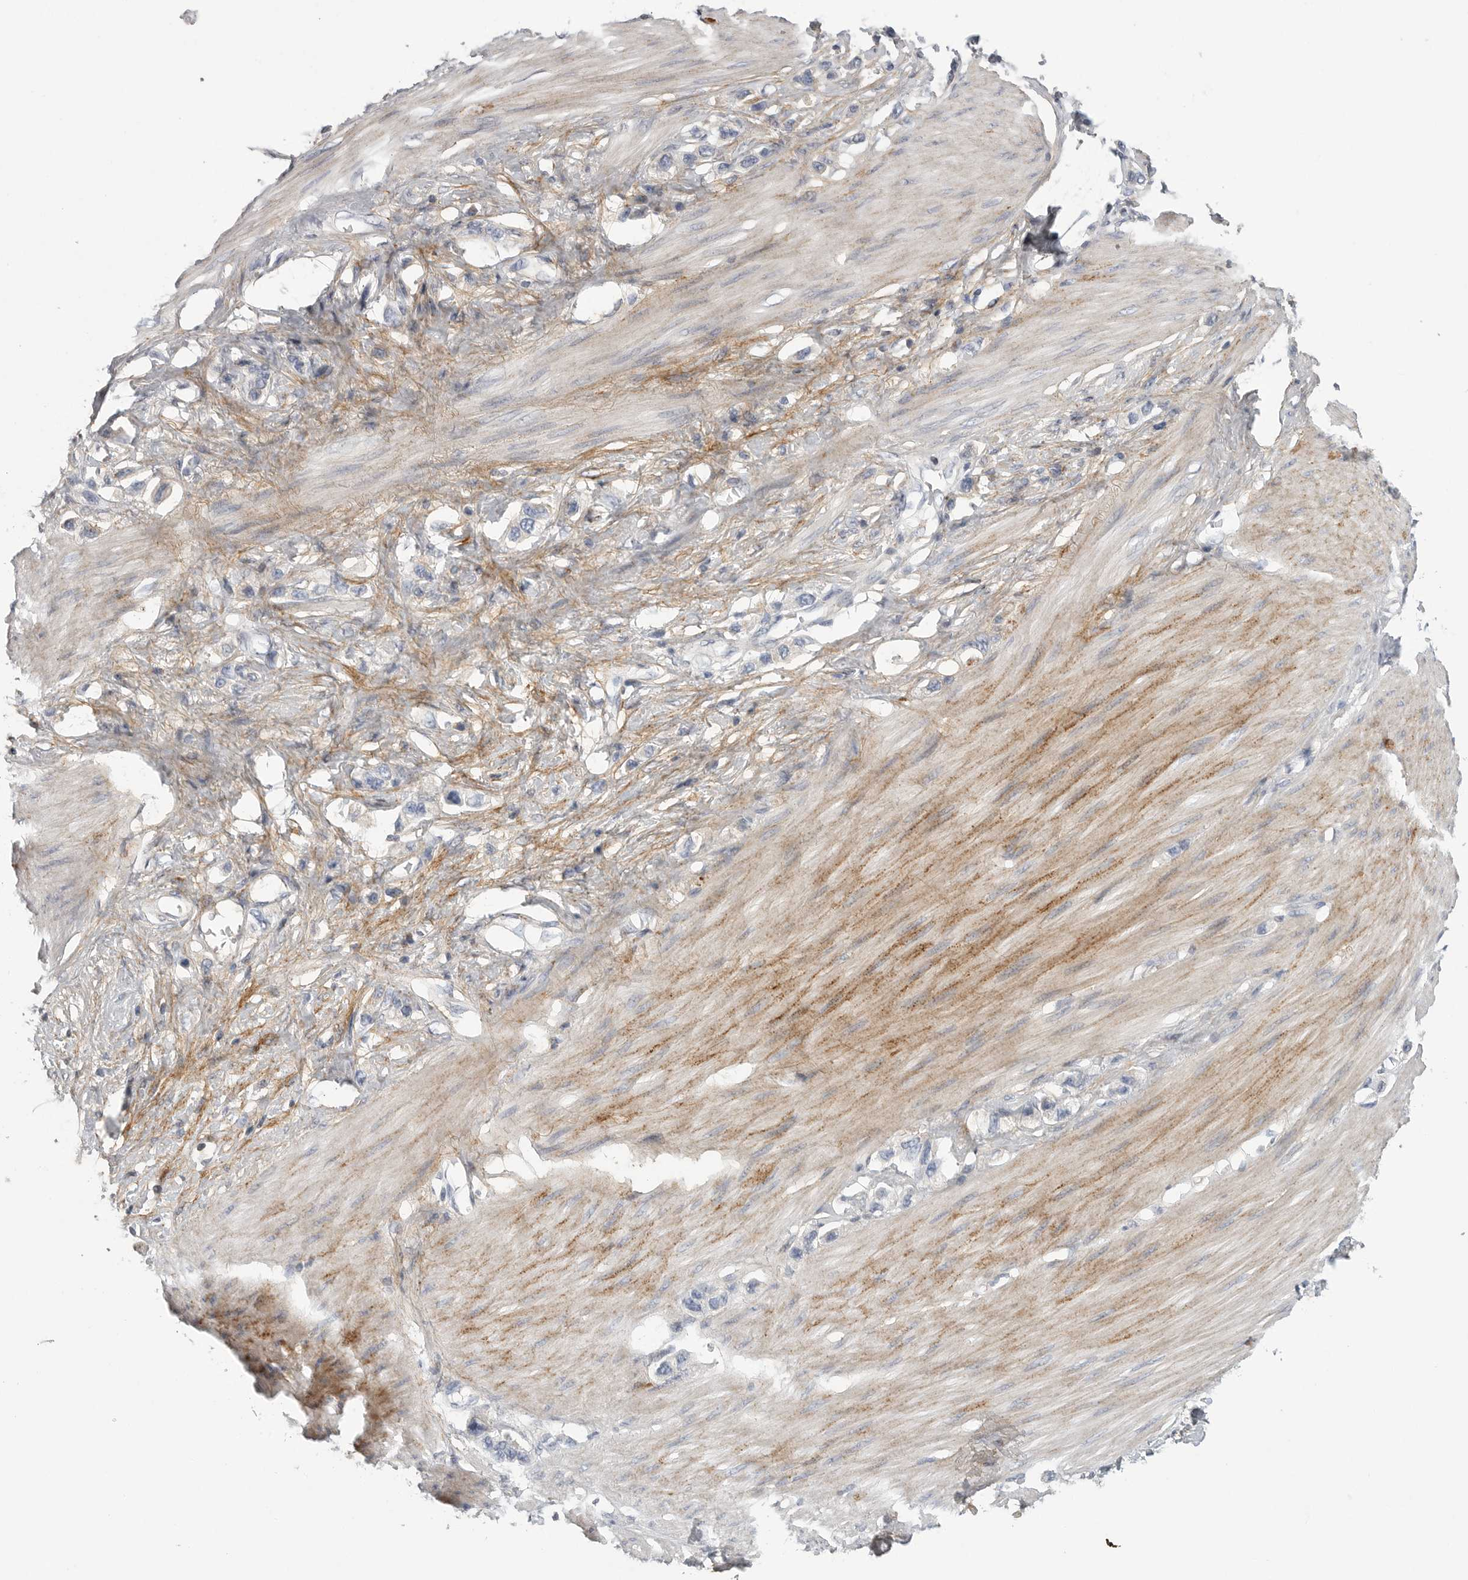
{"staining": {"intensity": "negative", "quantity": "none", "location": "none"}, "tissue": "stomach cancer", "cell_type": "Tumor cells", "image_type": "cancer", "snomed": [{"axis": "morphology", "description": "Adenocarcinoma, NOS"}, {"axis": "topography", "description": "Stomach"}], "caption": "A micrograph of stomach adenocarcinoma stained for a protein shows no brown staining in tumor cells. The staining is performed using DAB brown chromogen with nuclei counter-stained in using hematoxylin.", "gene": "SDC3", "patient": {"sex": "female", "age": 65}}